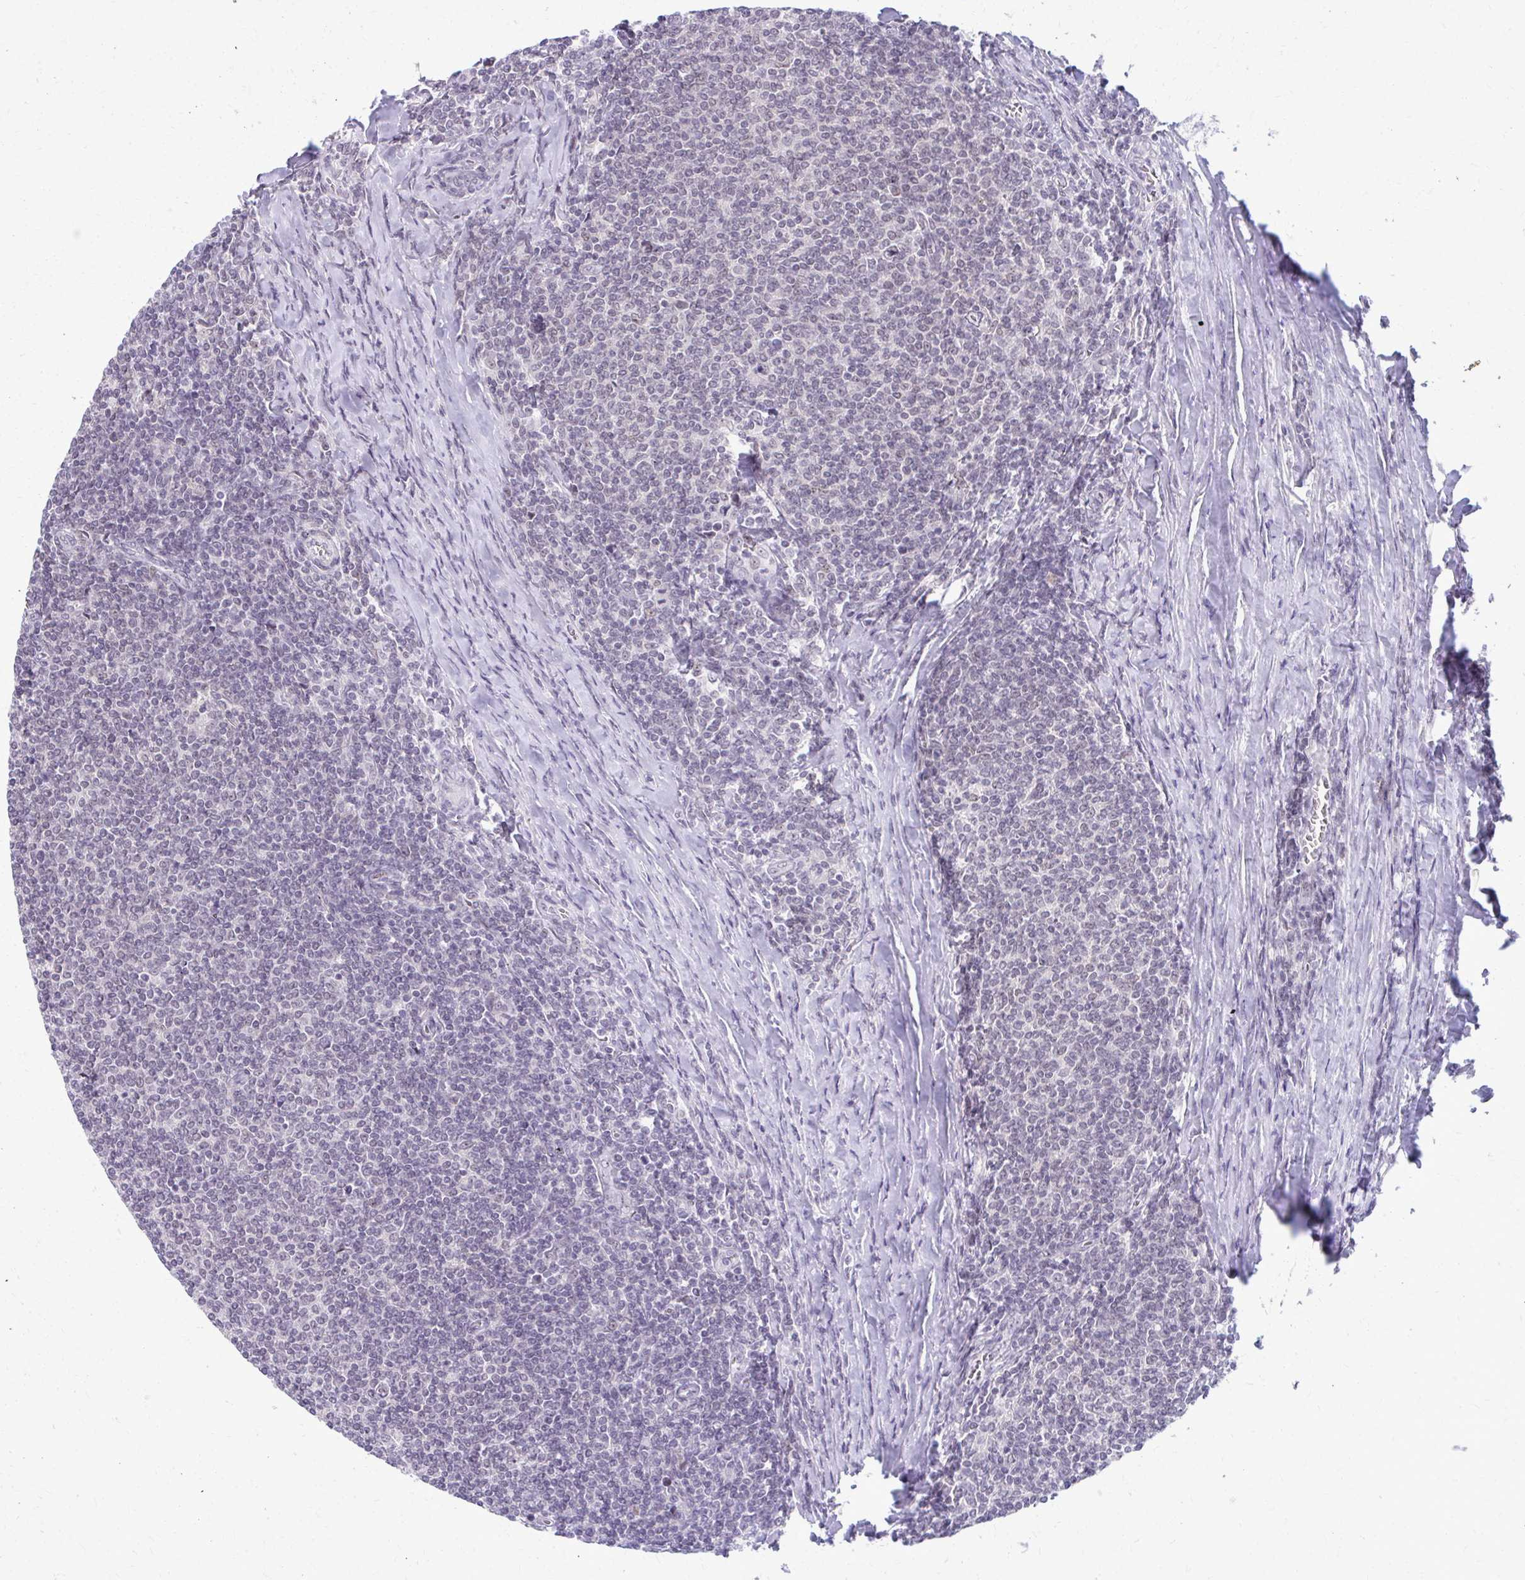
{"staining": {"intensity": "negative", "quantity": "none", "location": "none"}, "tissue": "lymphoma", "cell_type": "Tumor cells", "image_type": "cancer", "snomed": [{"axis": "morphology", "description": "Malignant lymphoma, non-Hodgkin's type, Low grade"}, {"axis": "topography", "description": "Lymph node"}], "caption": "There is no significant expression in tumor cells of lymphoma.", "gene": "MAF1", "patient": {"sex": "male", "age": 52}}